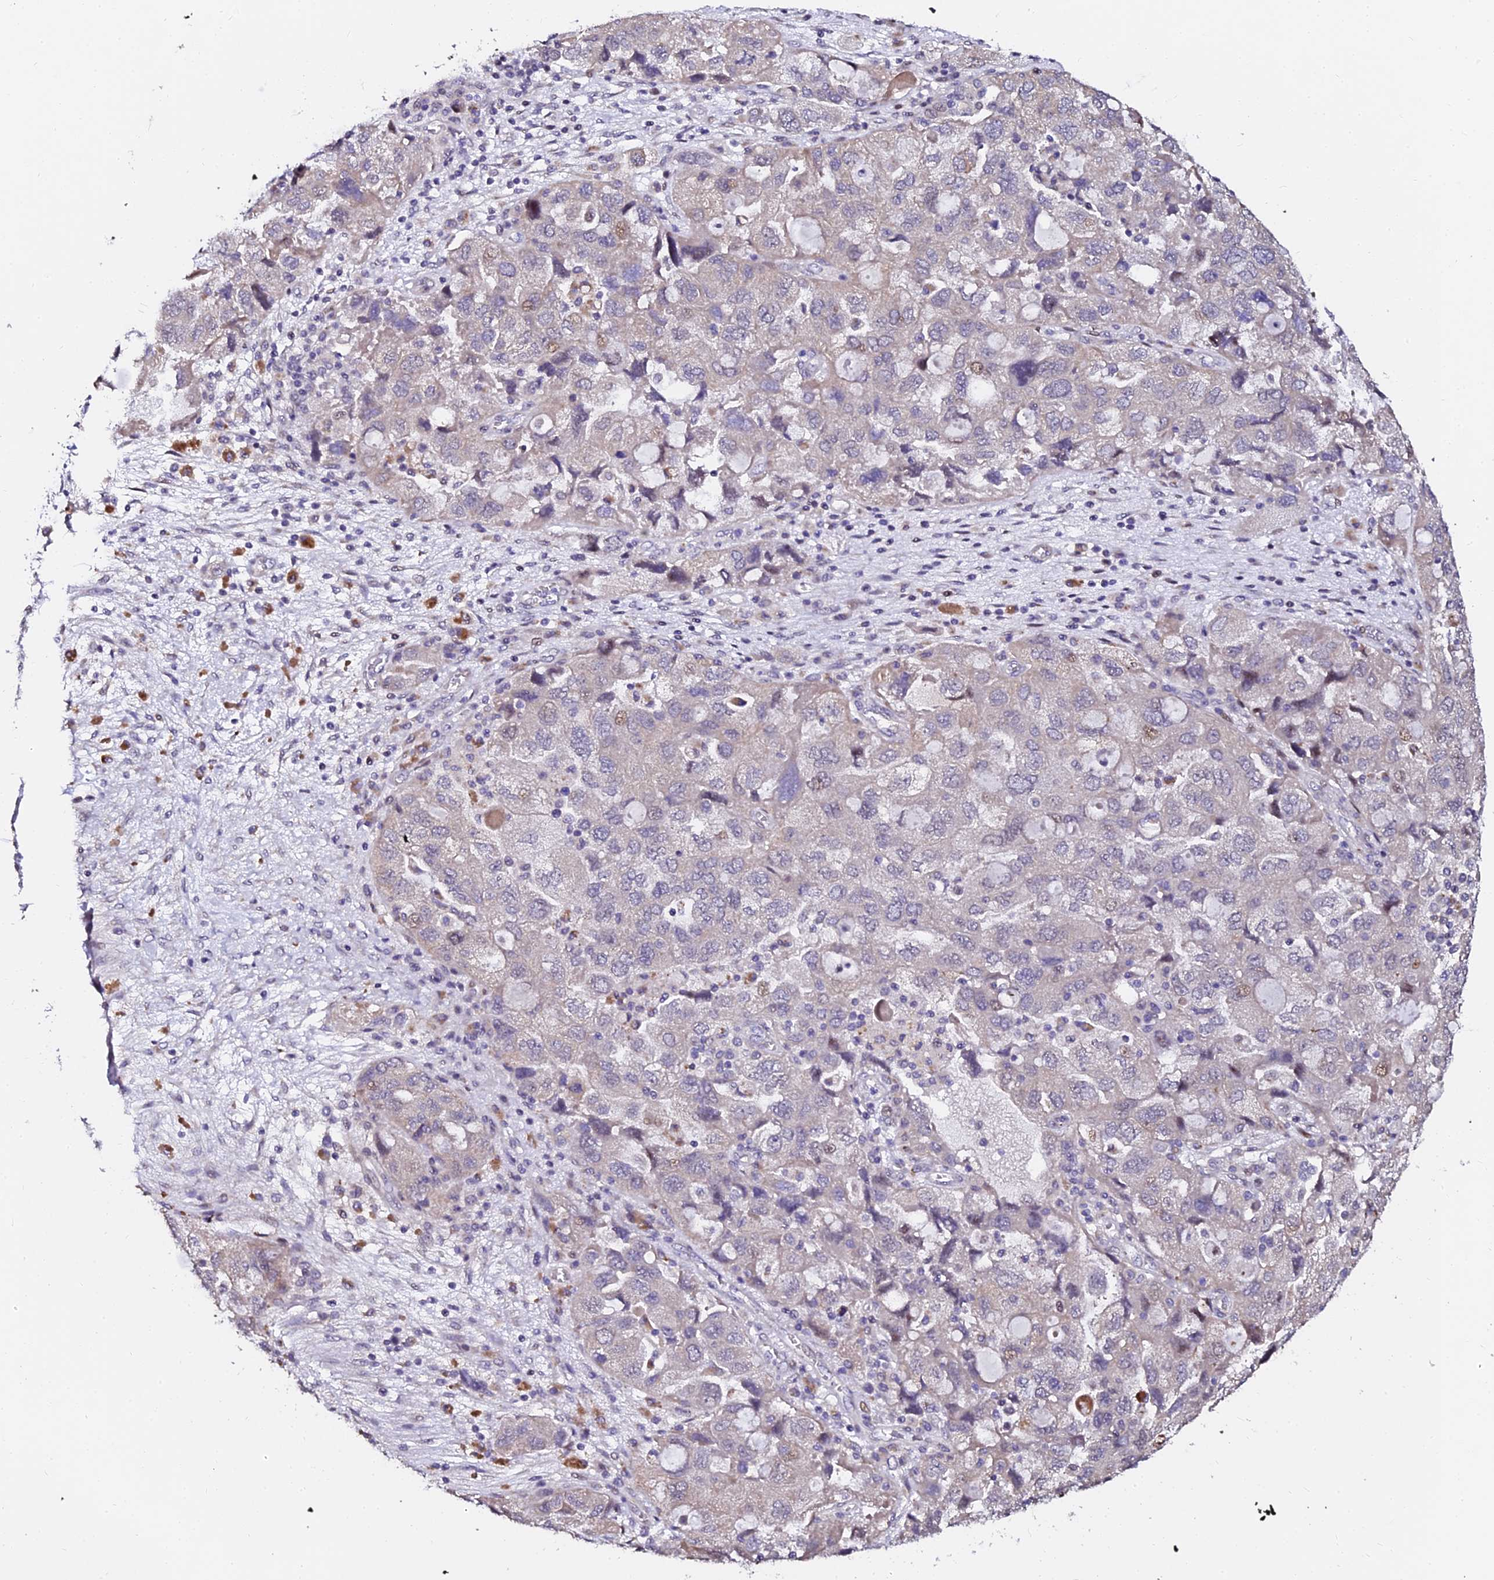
{"staining": {"intensity": "moderate", "quantity": "<25%", "location": "nuclear"}, "tissue": "ovarian cancer", "cell_type": "Tumor cells", "image_type": "cancer", "snomed": [{"axis": "morphology", "description": "Carcinoma, NOS"}, {"axis": "morphology", "description": "Cystadenocarcinoma, serous, NOS"}, {"axis": "topography", "description": "Ovary"}], "caption": "Carcinoma (ovarian) stained for a protein reveals moderate nuclear positivity in tumor cells.", "gene": "GPN3", "patient": {"sex": "female", "age": 69}}